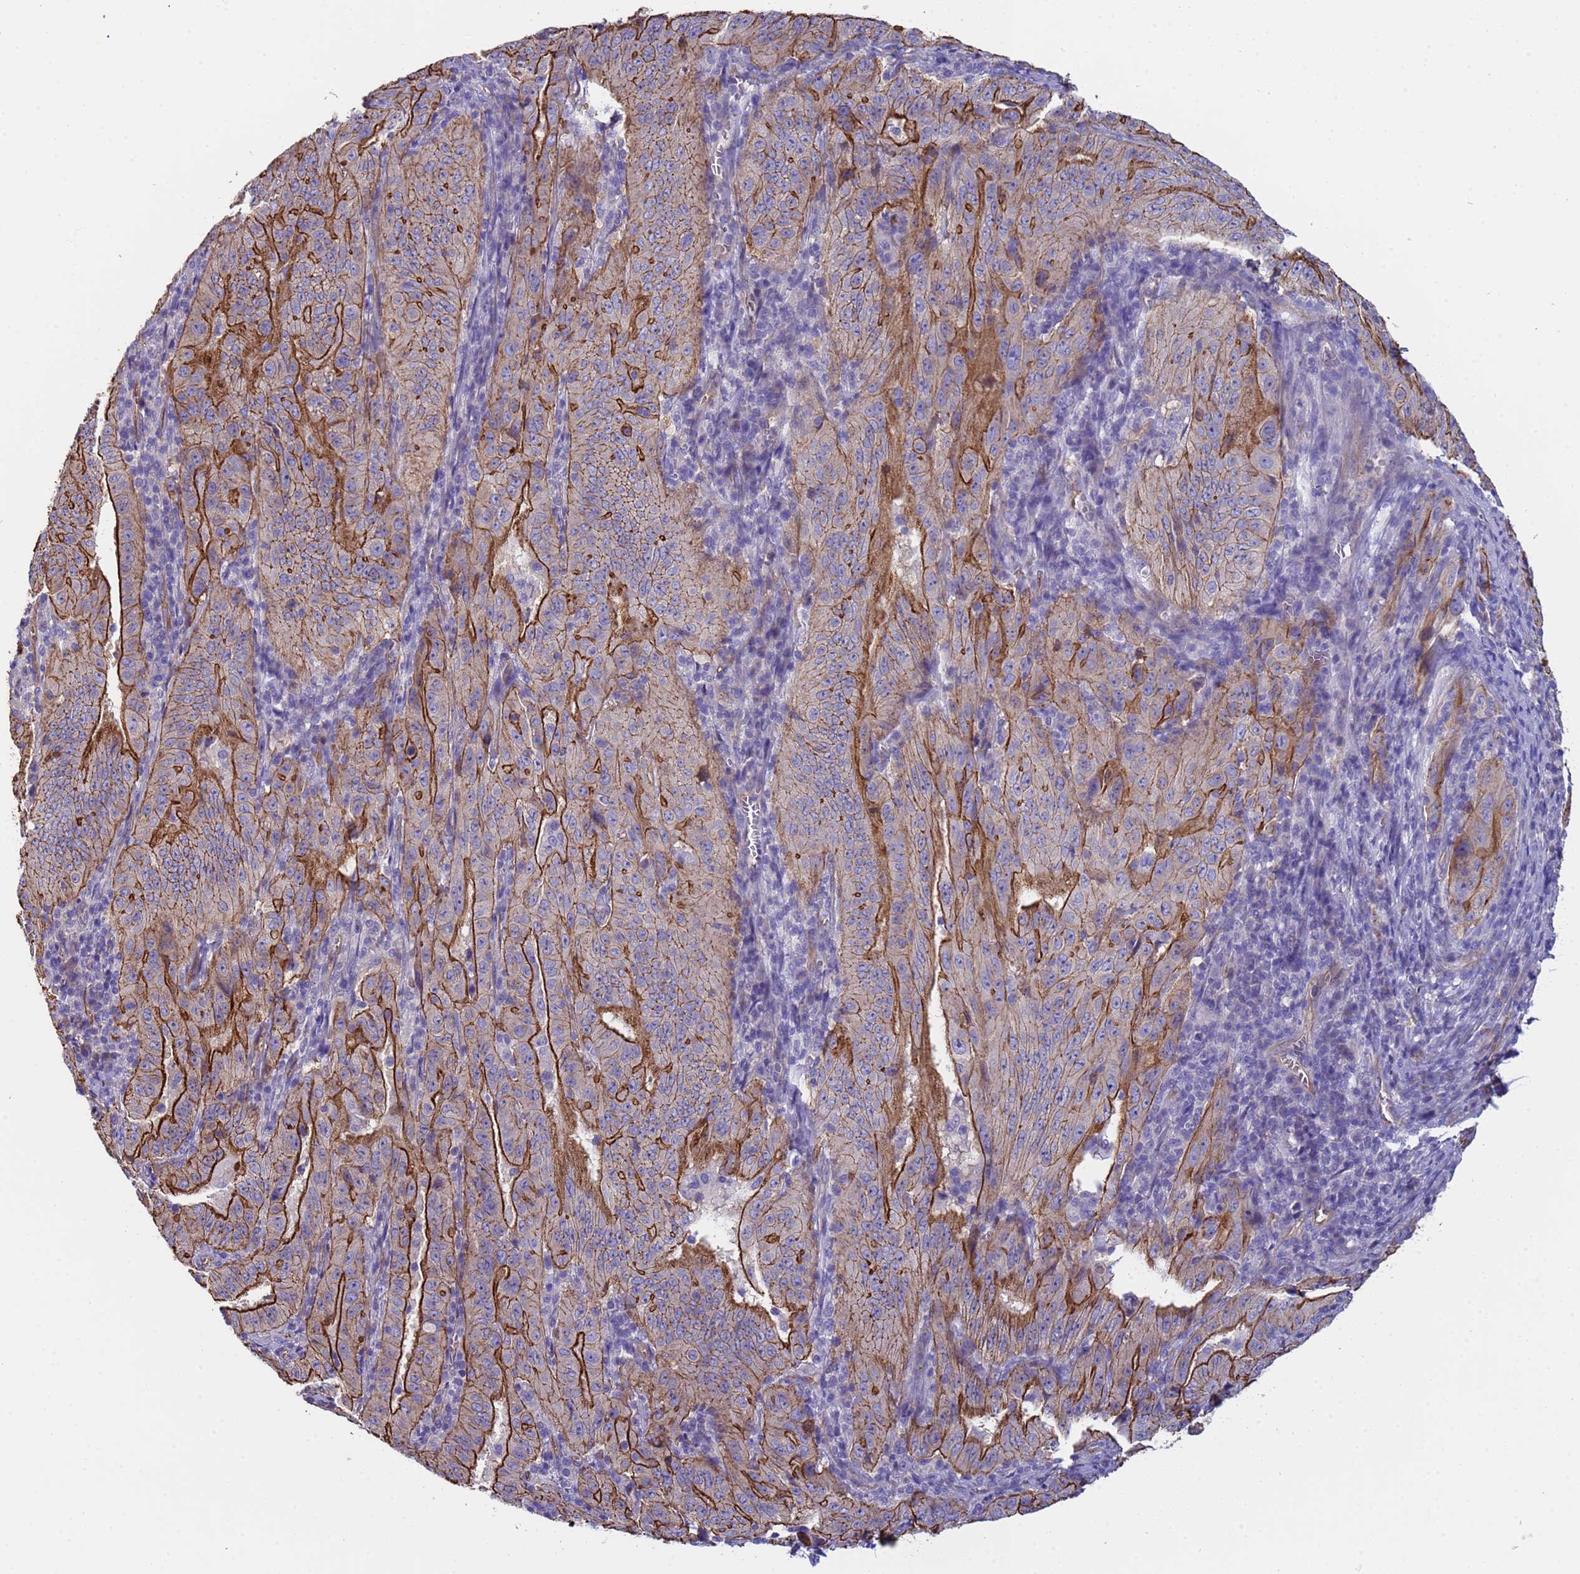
{"staining": {"intensity": "moderate", "quantity": ">75%", "location": "cytoplasmic/membranous"}, "tissue": "pancreatic cancer", "cell_type": "Tumor cells", "image_type": "cancer", "snomed": [{"axis": "morphology", "description": "Adenocarcinoma, NOS"}, {"axis": "topography", "description": "Pancreas"}], "caption": "A high-resolution histopathology image shows immunohistochemistry (IHC) staining of pancreatic cancer, which demonstrates moderate cytoplasmic/membranous staining in approximately >75% of tumor cells.", "gene": "ZNF248", "patient": {"sex": "male", "age": 63}}